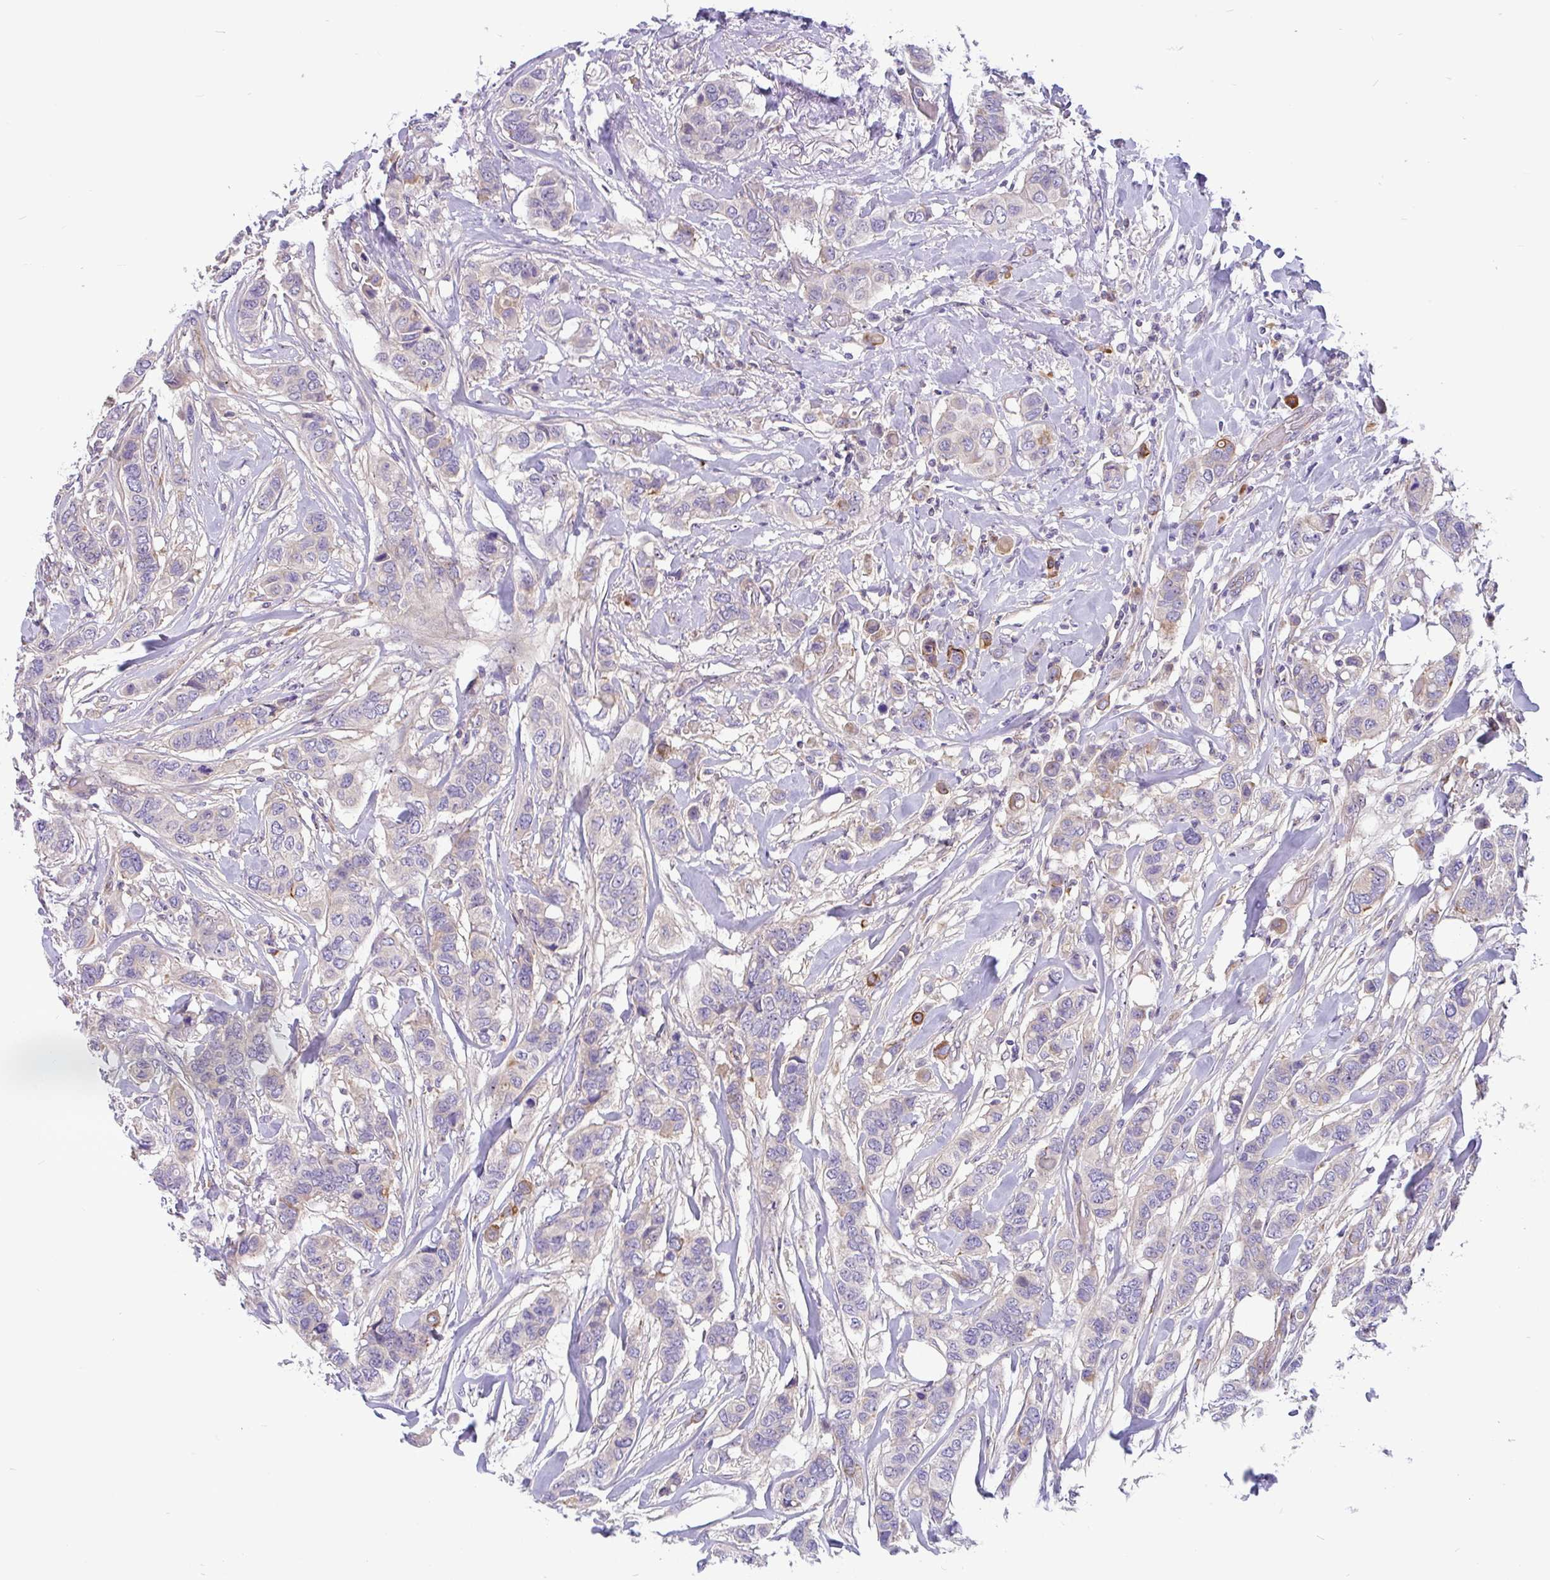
{"staining": {"intensity": "moderate", "quantity": "<25%", "location": "cytoplasmic/membranous"}, "tissue": "breast cancer", "cell_type": "Tumor cells", "image_type": "cancer", "snomed": [{"axis": "morphology", "description": "Lobular carcinoma"}, {"axis": "topography", "description": "Breast"}], "caption": "There is low levels of moderate cytoplasmic/membranous positivity in tumor cells of breast cancer (lobular carcinoma), as demonstrated by immunohistochemical staining (brown color).", "gene": "LRRC26", "patient": {"sex": "female", "age": 51}}